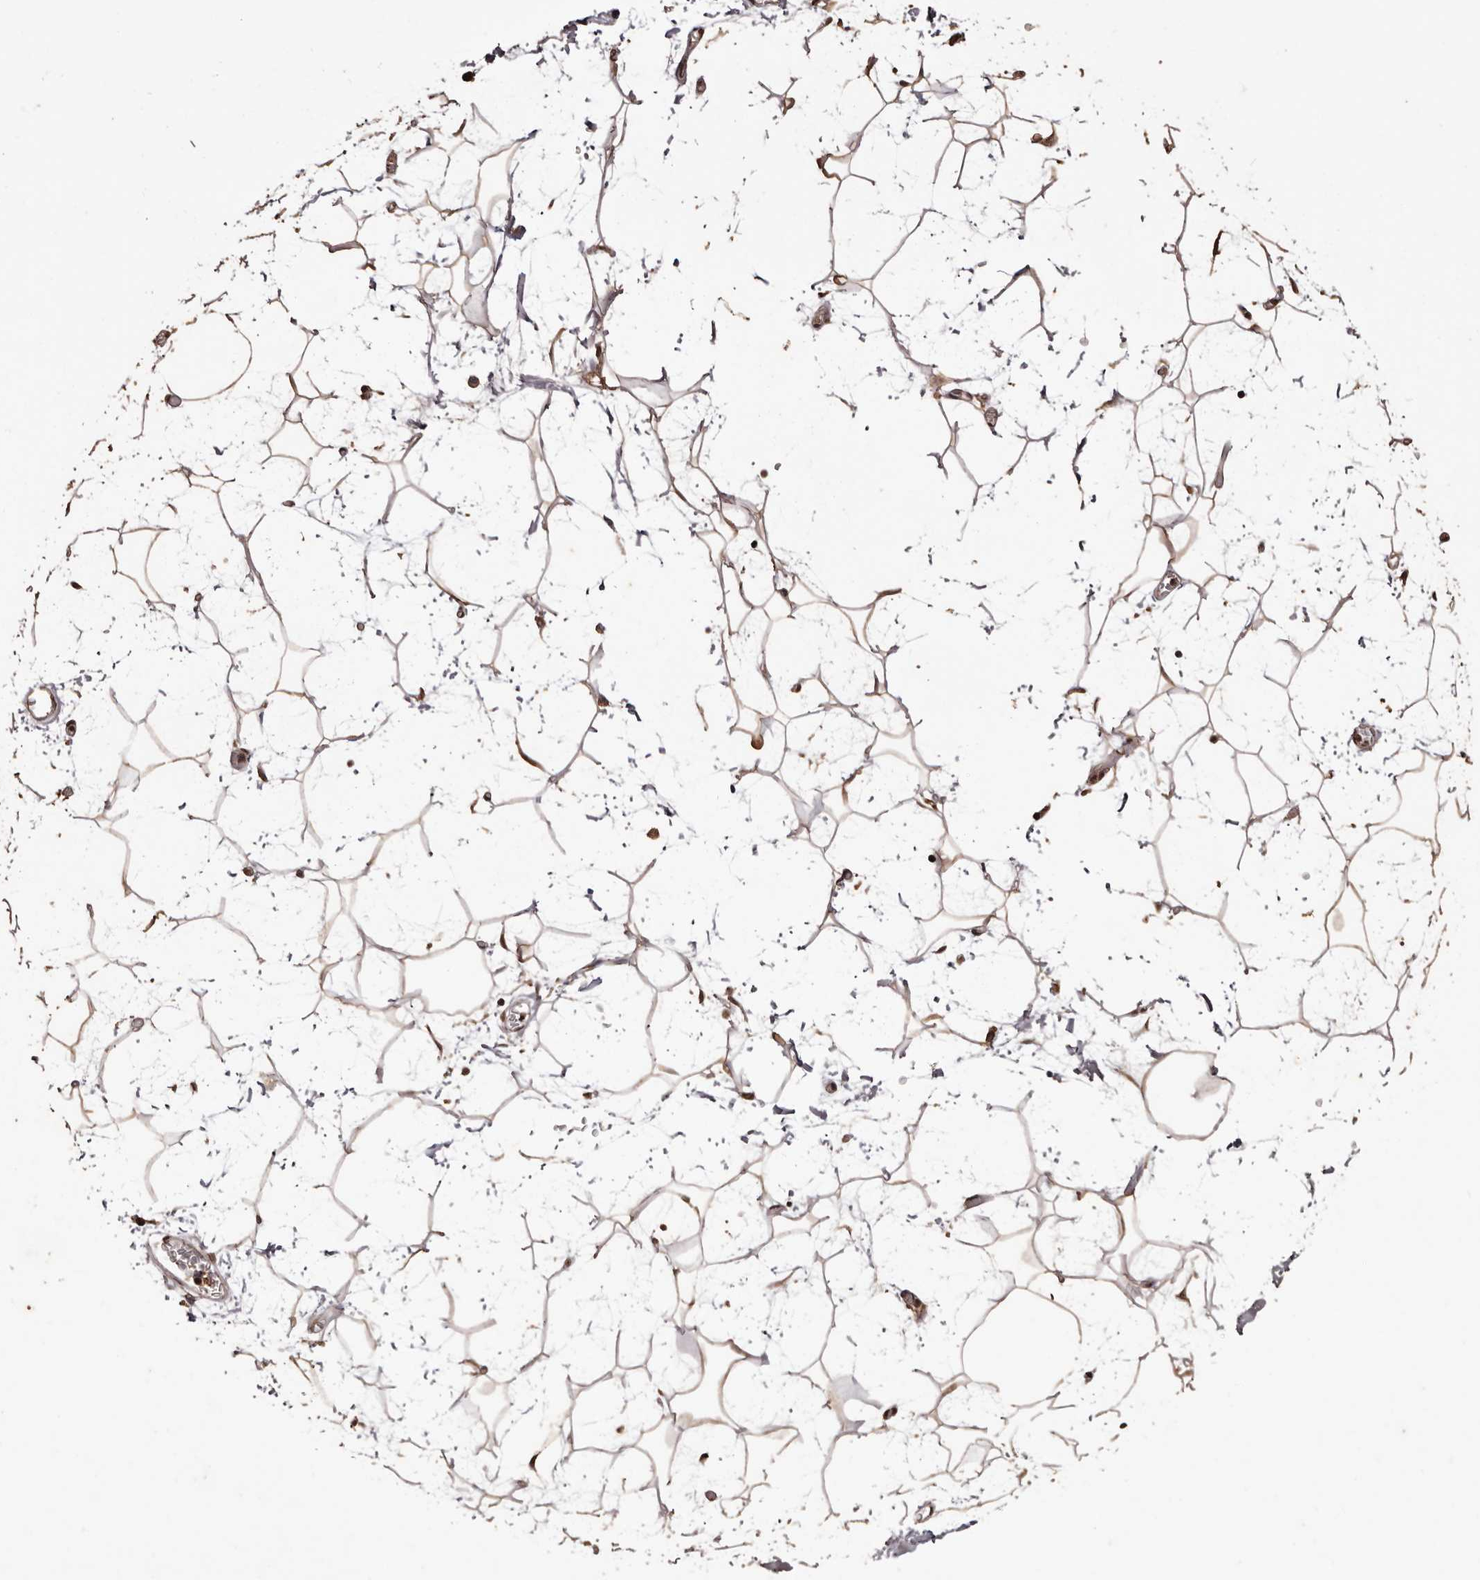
{"staining": {"intensity": "strong", "quantity": ">75%", "location": "cytoplasmic/membranous,nuclear"}, "tissue": "adipose tissue", "cell_type": "Adipocytes", "image_type": "normal", "snomed": [{"axis": "morphology", "description": "Normal tissue, NOS"}, {"axis": "topography", "description": "Soft tissue"}], "caption": "Immunohistochemistry (IHC) (DAB (3,3'-diaminobenzidine)) staining of benign adipose tissue shows strong cytoplasmic/membranous,nuclear protein staining in approximately >75% of adipocytes. The protein of interest is shown in brown color, while the nuclei are stained blue.", "gene": "NAV1", "patient": {"sex": "male", "age": 72}}